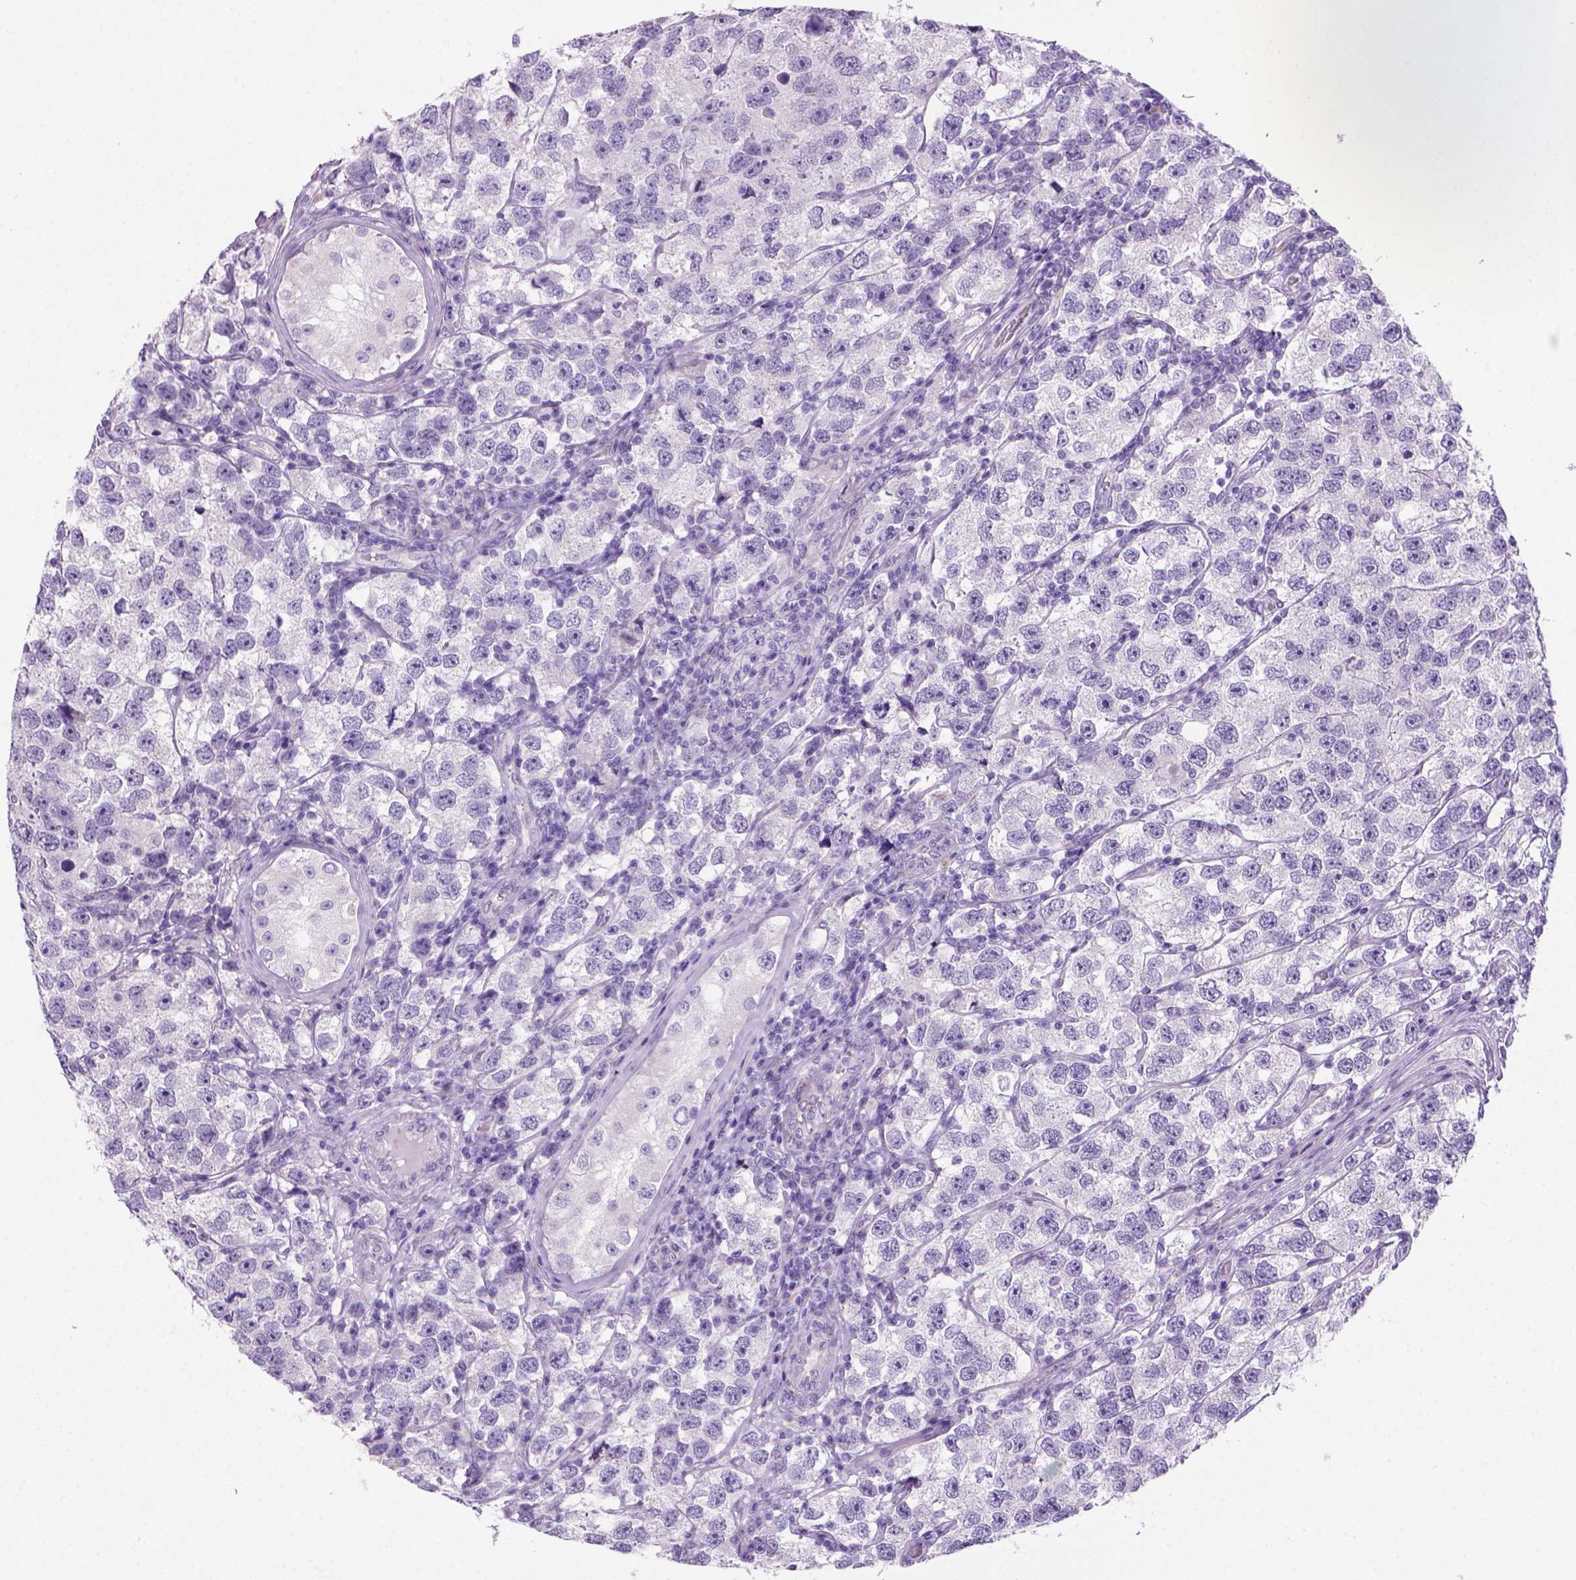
{"staining": {"intensity": "negative", "quantity": "none", "location": "none"}, "tissue": "testis cancer", "cell_type": "Tumor cells", "image_type": "cancer", "snomed": [{"axis": "morphology", "description": "Seminoma, NOS"}, {"axis": "topography", "description": "Testis"}], "caption": "High power microscopy photomicrograph of an immunohistochemistry (IHC) micrograph of seminoma (testis), revealing no significant expression in tumor cells. The staining is performed using DAB (3,3'-diaminobenzidine) brown chromogen with nuclei counter-stained in using hematoxylin.", "gene": "ARHGEF33", "patient": {"sex": "male", "age": 26}}